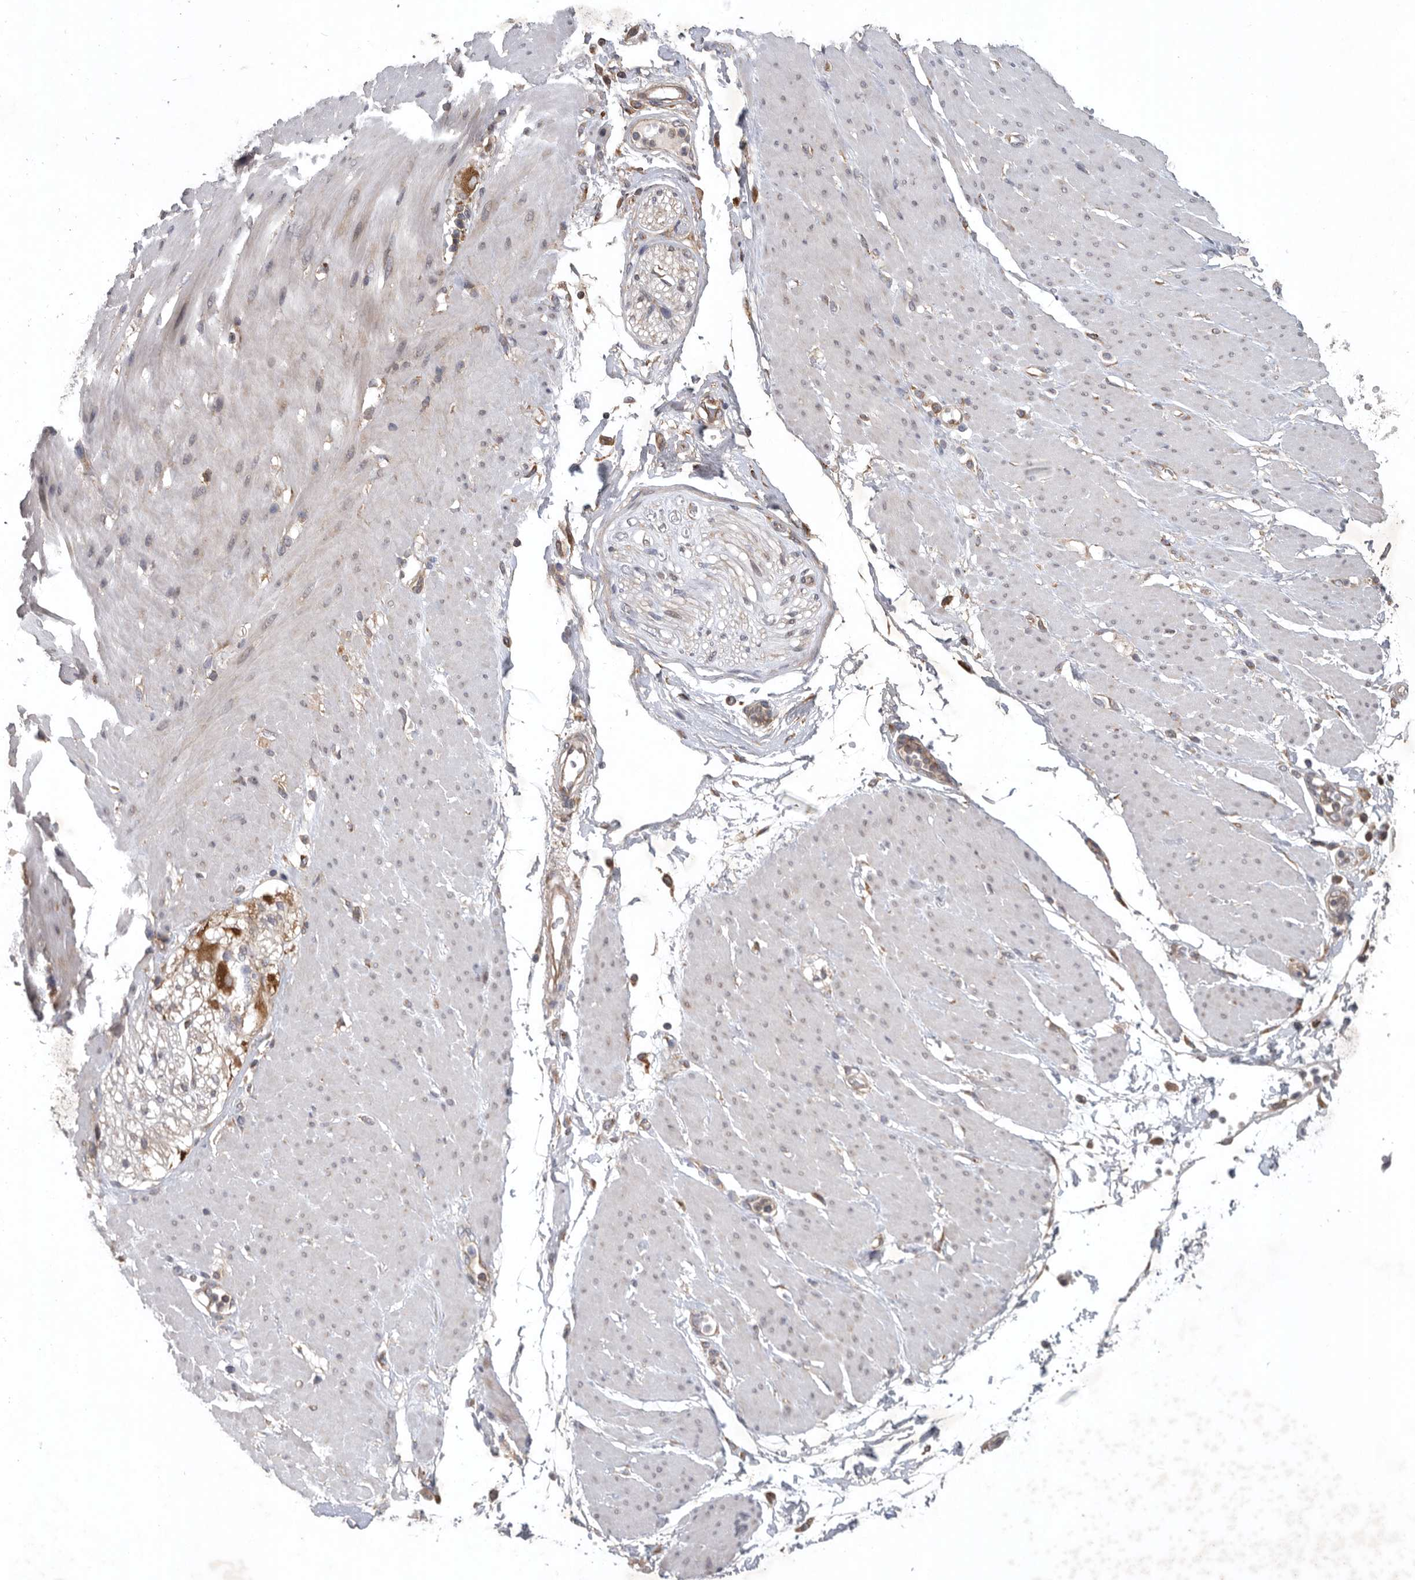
{"staining": {"intensity": "negative", "quantity": "none", "location": "none"}, "tissue": "adipose tissue", "cell_type": "Adipocytes", "image_type": "normal", "snomed": [{"axis": "morphology", "description": "Normal tissue, NOS"}, {"axis": "morphology", "description": "Adenocarcinoma, NOS"}, {"axis": "topography", "description": "Duodenum"}, {"axis": "topography", "description": "Peripheral nerve tissue"}], "caption": "Immunohistochemistry of normal adipose tissue exhibits no positivity in adipocytes. (Stains: DAB (3,3'-diaminobenzidine) immunohistochemistry with hematoxylin counter stain, Microscopy: brightfield microscopy at high magnification).", "gene": "C1orf109", "patient": {"sex": "female", "age": 60}}